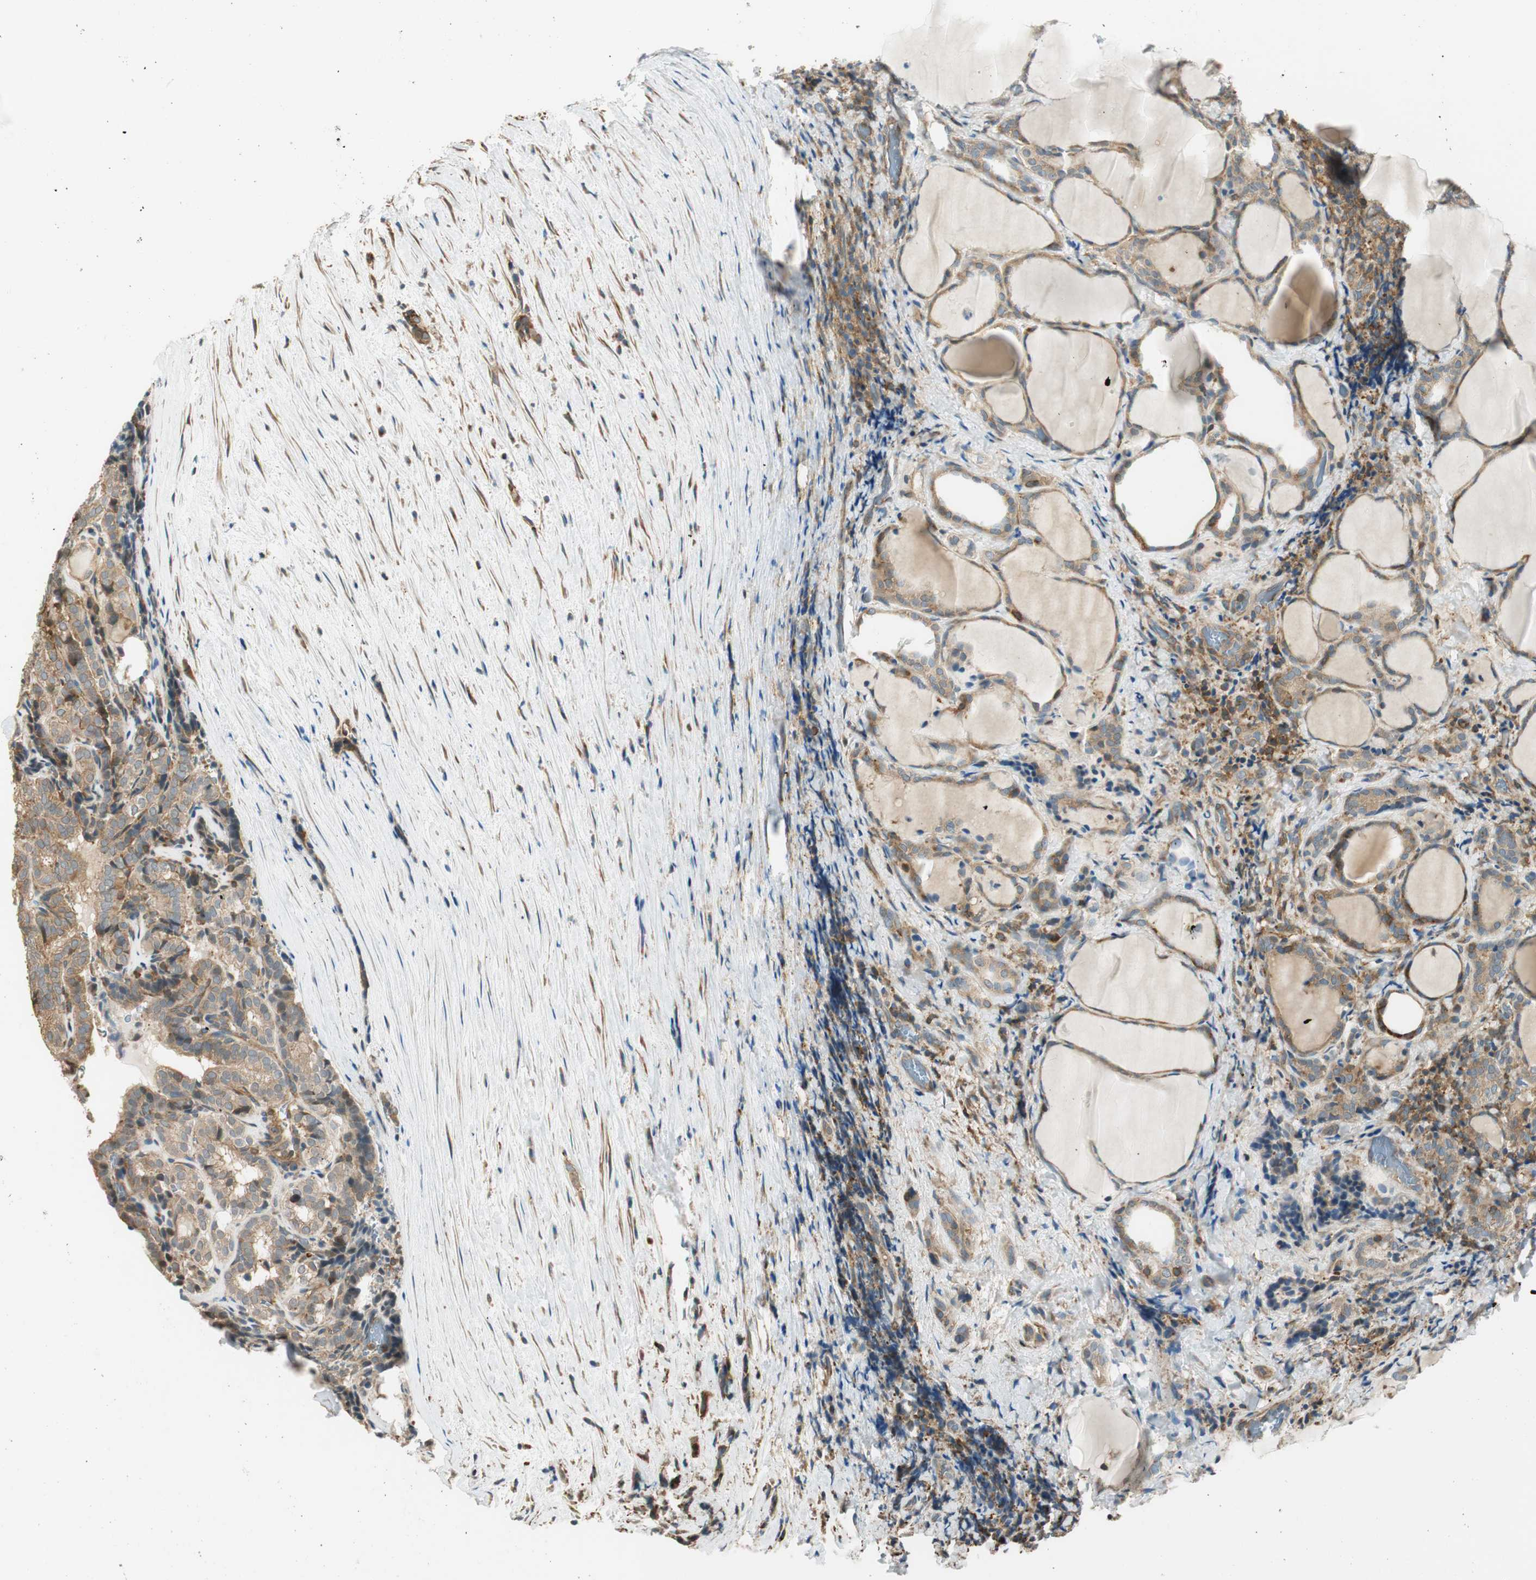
{"staining": {"intensity": "moderate", "quantity": ">75%", "location": "cytoplasmic/membranous"}, "tissue": "thyroid cancer", "cell_type": "Tumor cells", "image_type": "cancer", "snomed": [{"axis": "morphology", "description": "Normal tissue, NOS"}, {"axis": "morphology", "description": "Papillary adenocarcinoma, NOS"}, {"axis": "topography", "description": "Thyroid gland"}], "caption": "High-magnification brightfield microscopy of papillary adenocarcinoma (thyroid) stained with DAB (3,3'-diaminobenzidine) (brown) and counterstained with hematoxylin (blue). tumor cells exhibit moderate cytoplasmic/membranous positivity is present in about>75% of cells.", "gene": "PI4K2B", "patient": {"sex": "female", "age": 30}}